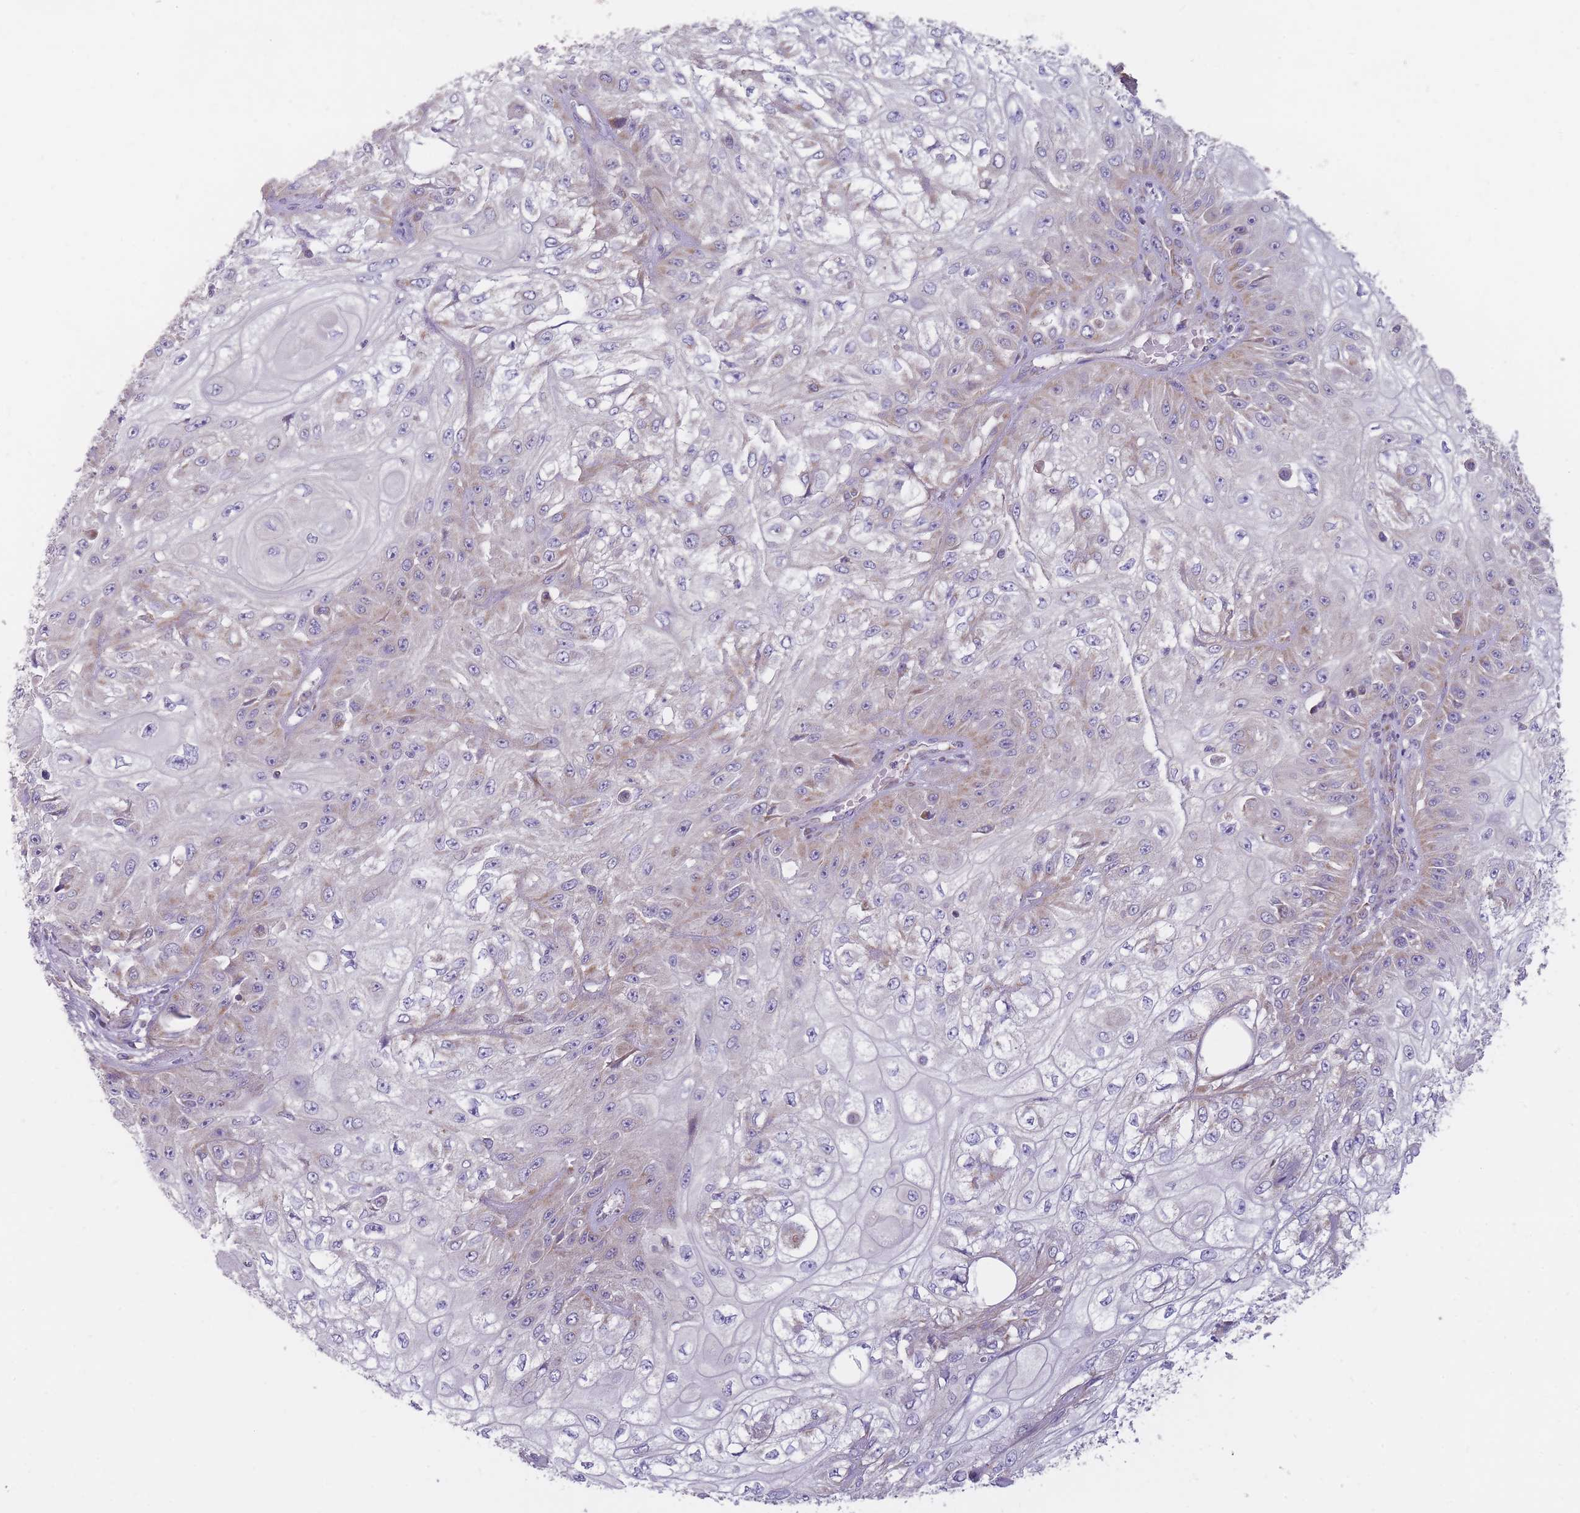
{"staining": {"intensity": "weak", "quantity": "<25%", "location": "cytoplasmic/membranous"}, "tissue": "skin cancer", "cell_type": "Tumor cells", "image_type": "cancer", "snomed": [{"axis": "morphology", "description": "Squamous cell carcinoma, NOS"}, {"axis": "morphology", "description": "Squamous cell carcinoma, metastatic, NOS"}, {"axis": "topography", "description": "Skin"}, {"axis": "topography", "description": "Lymph node"}], "caption": "DAB (3,3'-diaminobenzidine) immunohistochemical staining of human skin cancer reveals no significant positivity in tumor cells.", "gene": "NDUFA9", "patient": {"sex": "male", "age": 75}}